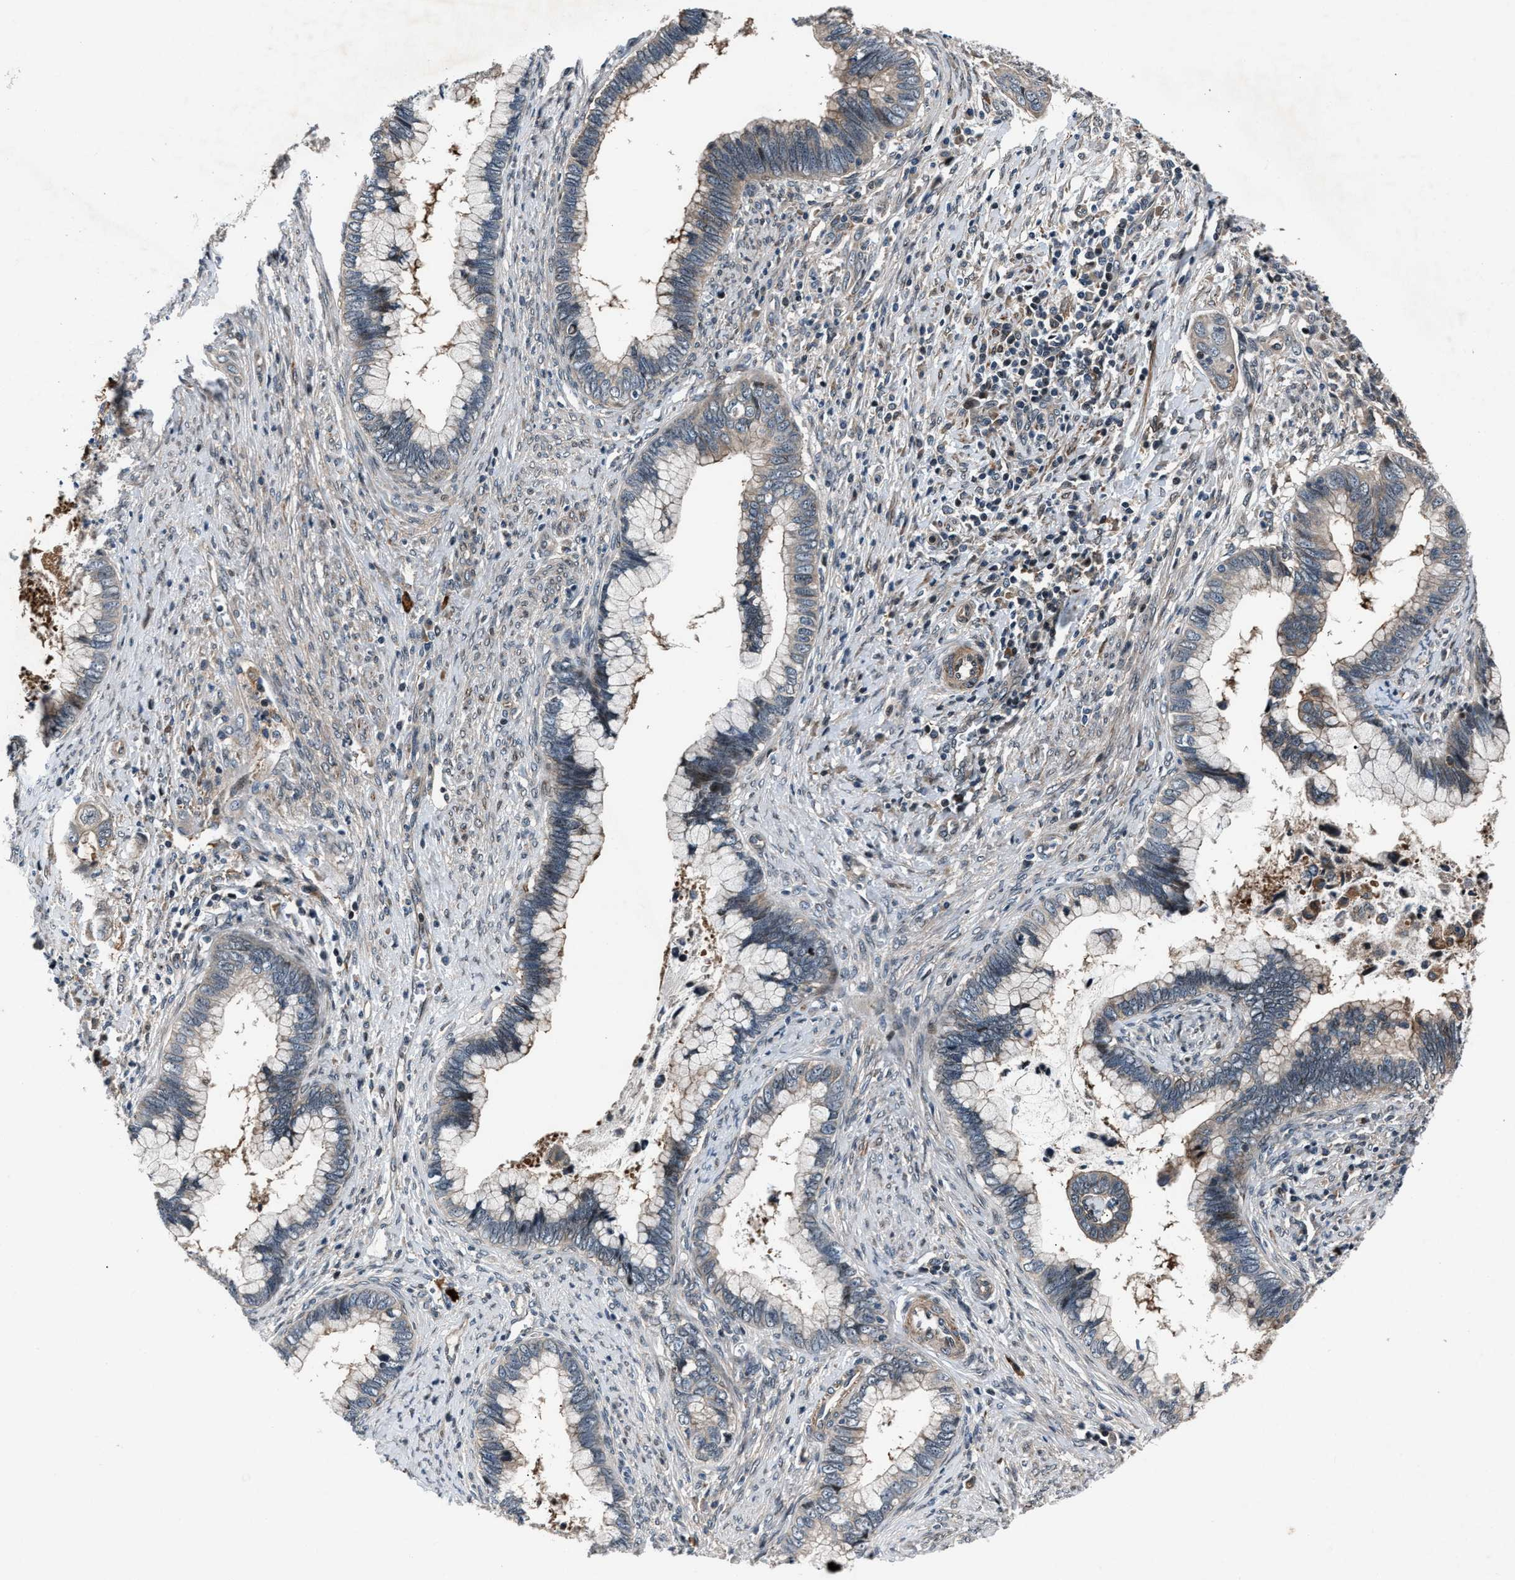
{"staining": {"intensity": "weak", "quantity": "<25%", "location": "cytoplasmic/membranous"}, "tissue": "cervical cancer", "cell_type": "Tumor cells", "image_type": "cancer", "snomed": [{"axis": "morphology", "description": "Adenocarcinoma, NOS"}, {"axis": "topography", "description": "Cervix"}], "caption": "DAB immunohistochemical staining of cervical cancer reveals no significant expression in tumor cells.", "gene": "DYNC2I1", "patient": {"sex": "female", "age": 44}}